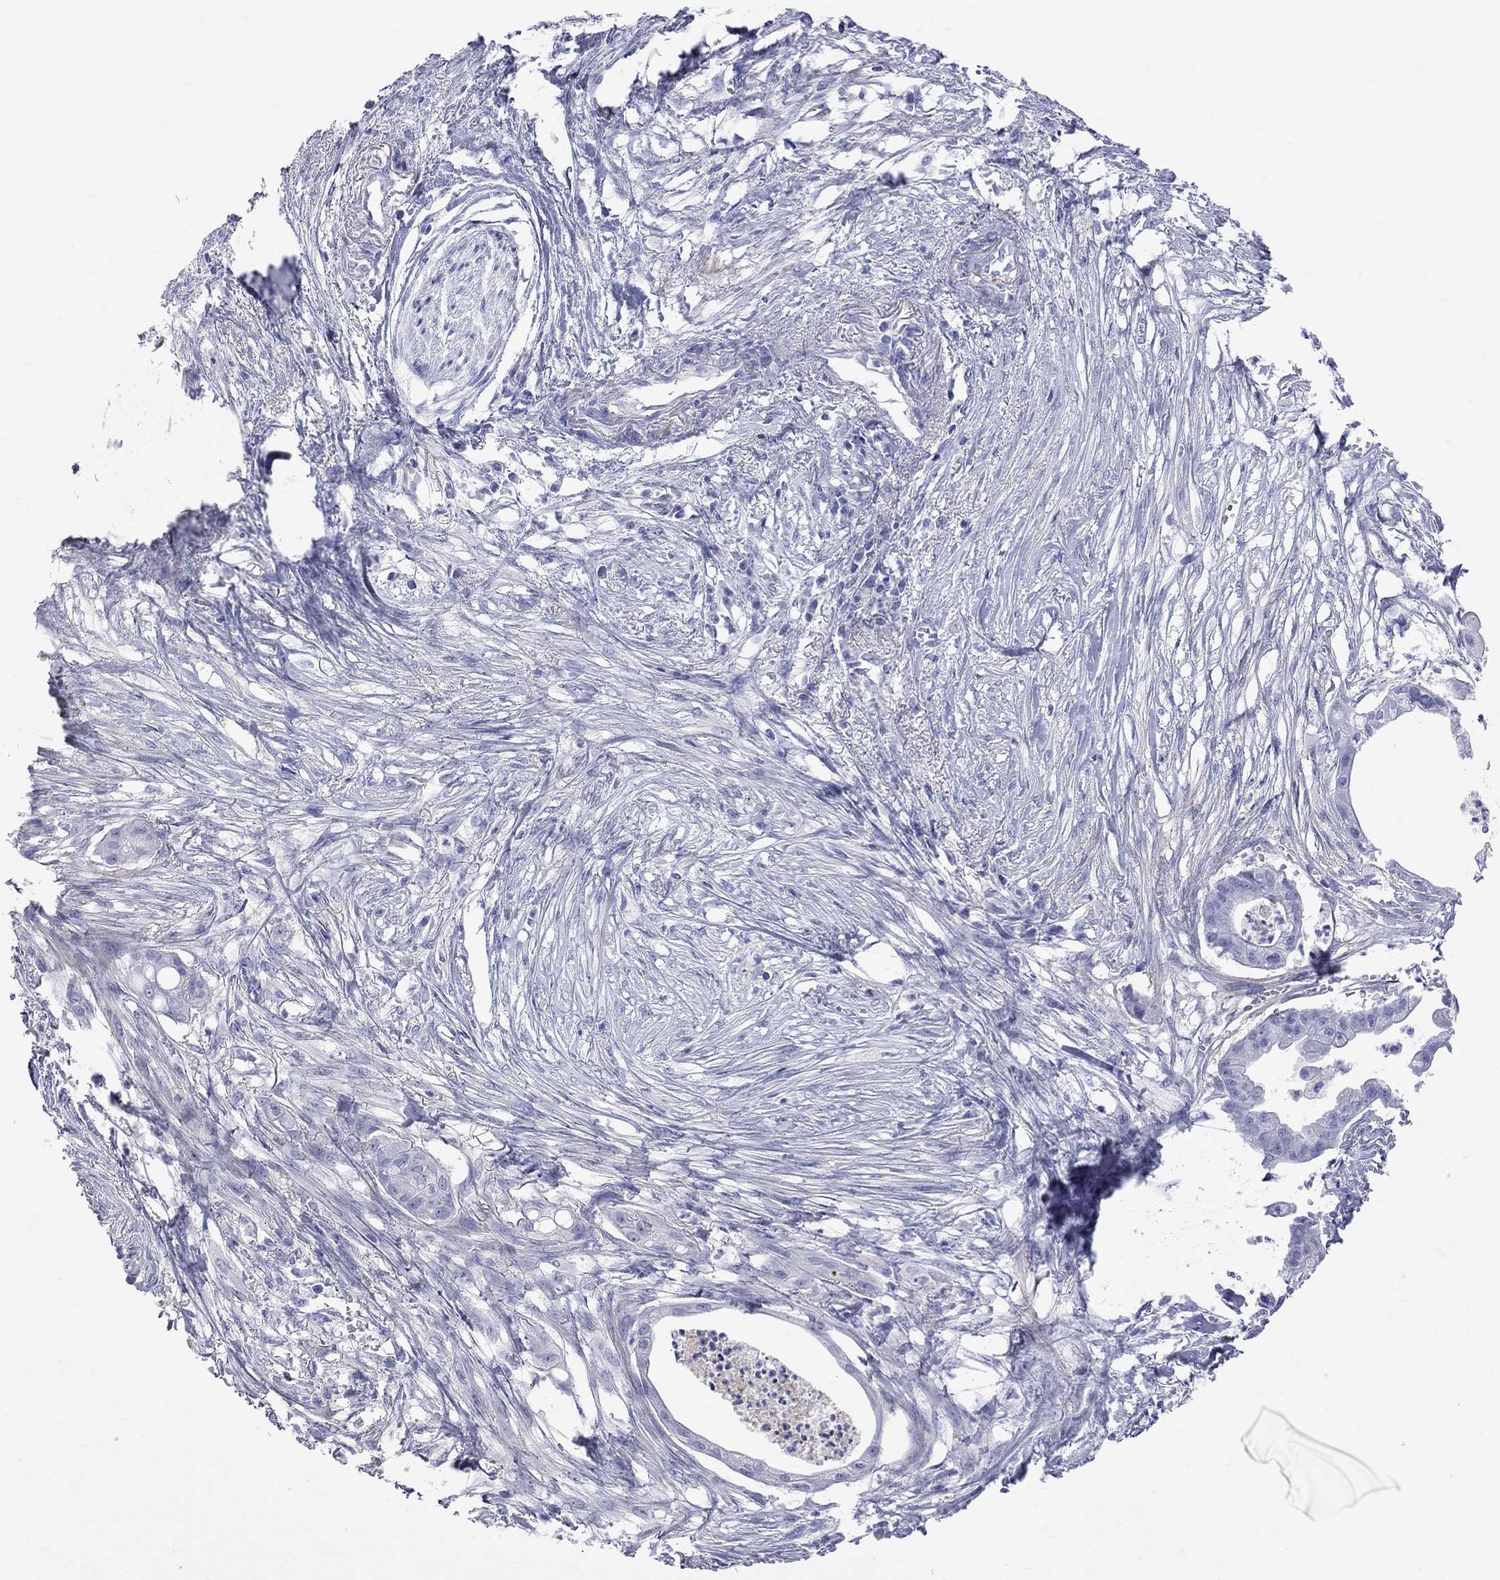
{"staining": {"intensity": "negative", "quantity": "none", "location": "none"}, "tissue": "pancreatic cancer", "cell_type": "Tumor cells", "image_type": "cancer", "snomed": [{"axis": "morphology", "description": "Normal tissue, NOS"}, {"axis": "morphology", "description": "Adenocarcinoma, NOS"}, {"axis": "topography", "description": "Pancreas"}], "caption": "Pancreatic cancer was stained to show a protein in brown. There is no significant staining in tumor cells.", "gene": "S100A3", "patient": {"sex": "female", "age": 58}}